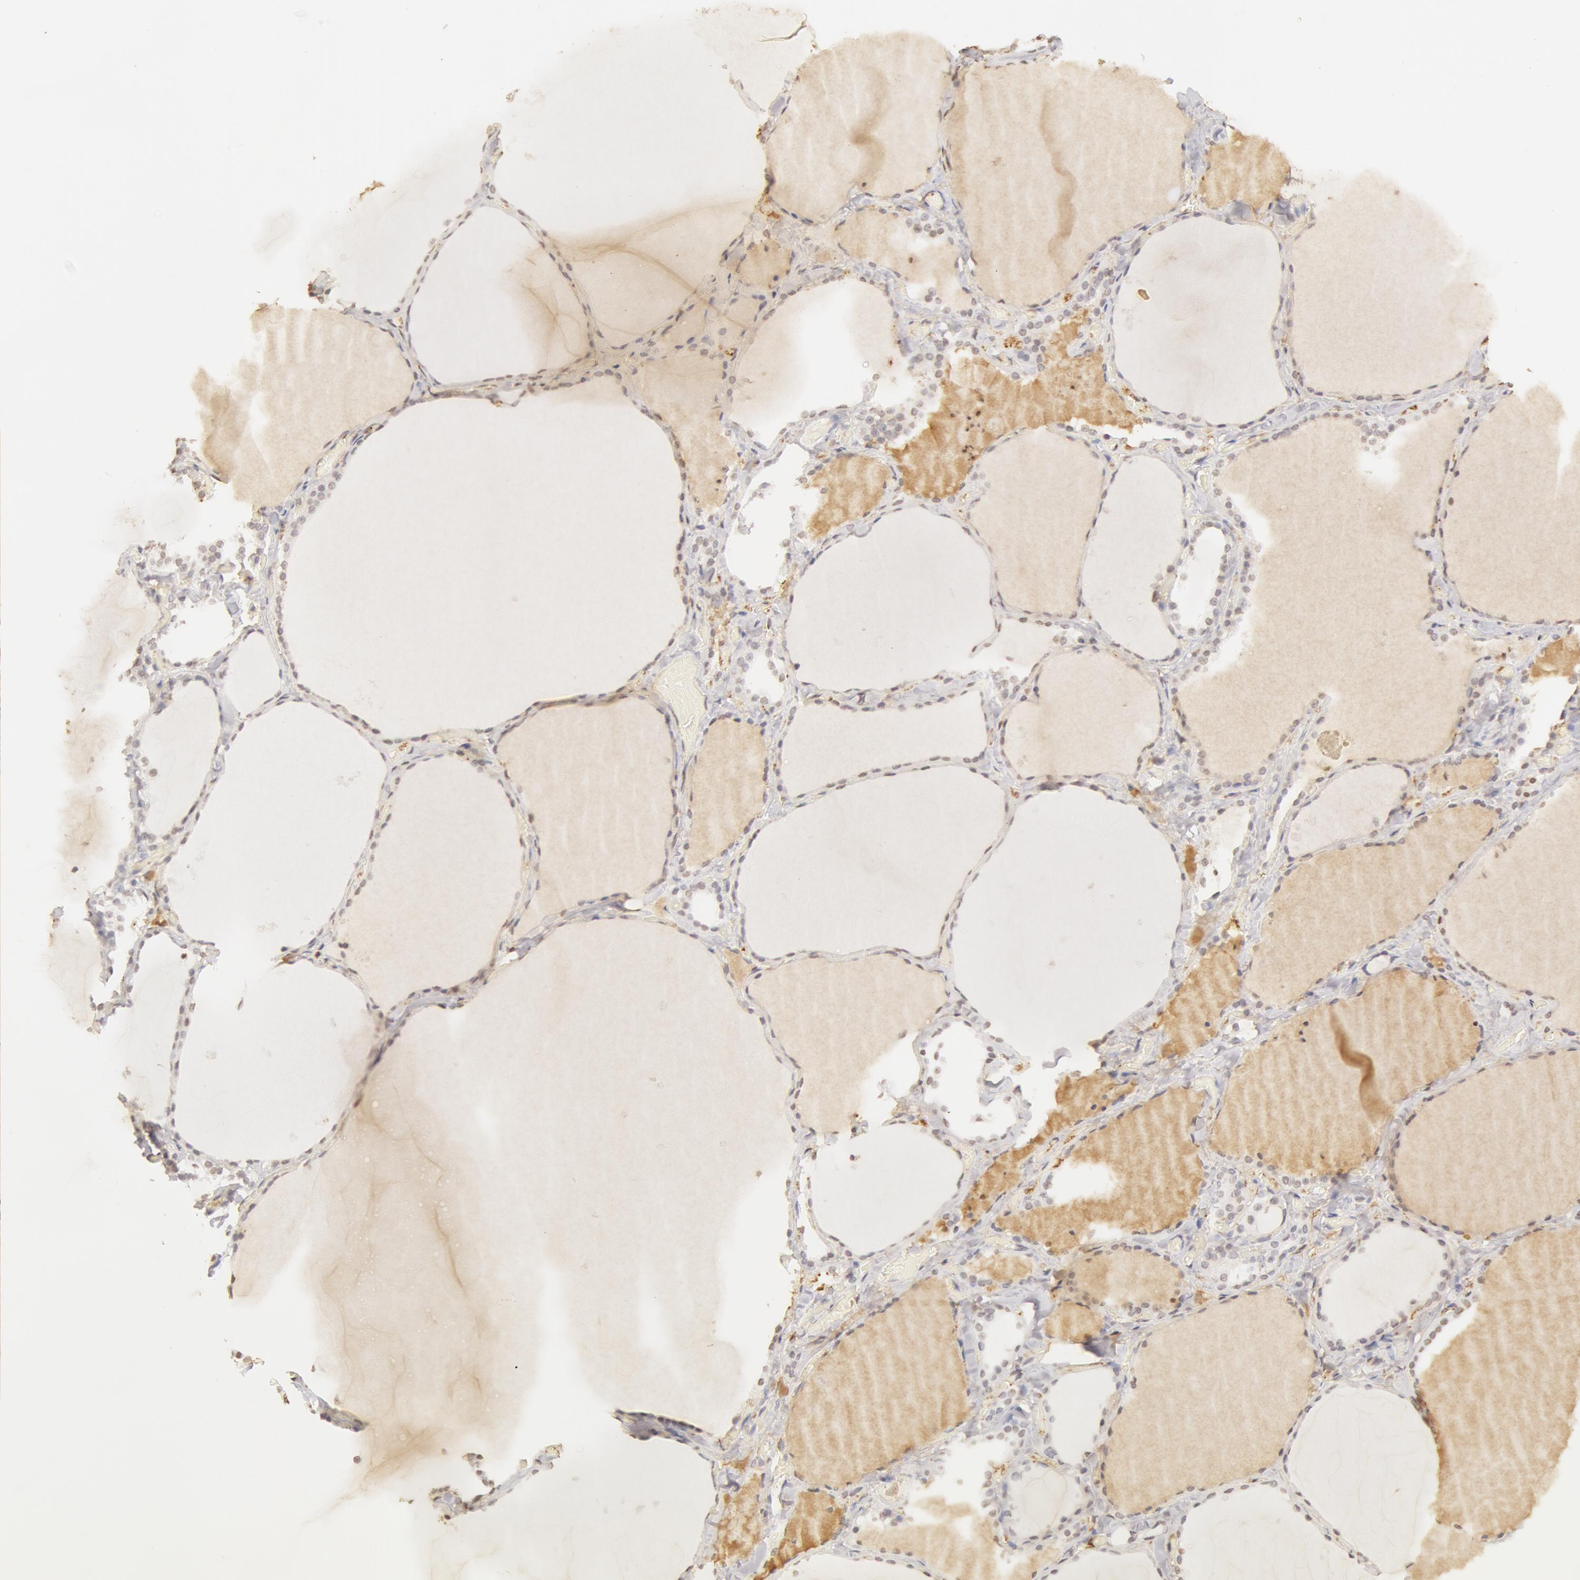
{"staining": {"intensity": "negative", "quantity": "none", "location": "none"}, "tissue": "thyroid gland", "cell_type": "Glandular cells", "image_type": "normal", "snomed": [{"axis": "morphology", "description": "Normal tissue, NOS"}, {"axis": "topography", "description": "Thyroid gland"}], "caption": "This micrograph is of benign thyroid gland stained with immunohistochemistry (IHC) to label a protein in brown with the nuclei are counter-stained blue. There is no positivity in glandular cells. (Stains: DAB (3,3'-diaminobenzidine) immunohistochemistry with hematoxylin counter stain, Microscopy: brightfield microscopy at high magnification).", "gene": "VWF", "patient": {"sex": "male", "age": 34}}